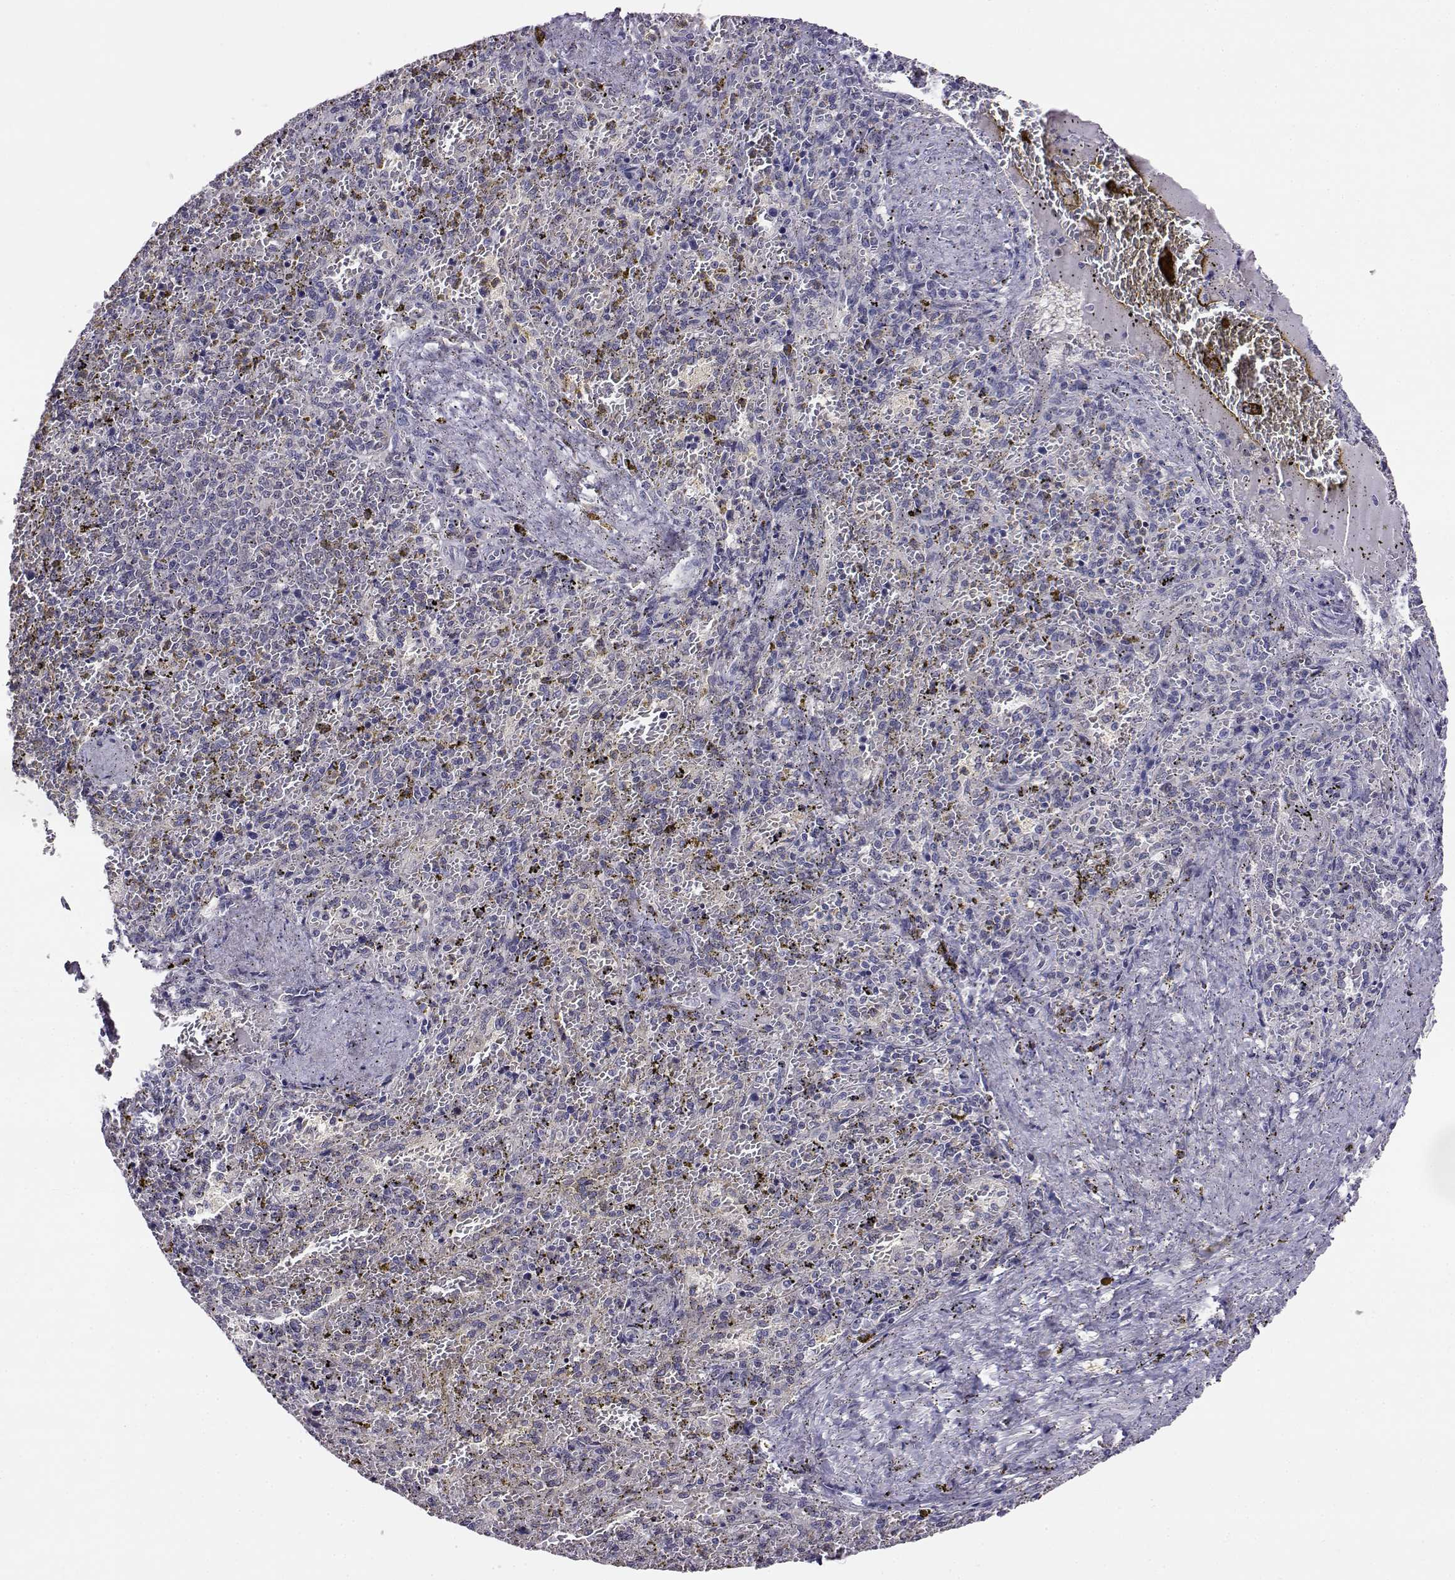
{"staining": {"intensity": "negative", "quantity": "none", "location": "none"}, "tissue": "spleen", "cell_type": "Cells in red pulp", "image_type": "normal", "snomed": [{"axis": "morphology", "description": "Normal tissue, NOS"}, {"axis": "topography", "description": "Spleen"}], "caption": "High power microscopy histopathology image of an immunohistochemistry (IHC) photomicrograph of benign spleen, revealing no significant expression in cells in red pulp. Brightfield microscopy of IHC stained with DAB (3,3'-diaminobenzidine) (brown) and hematoxylin (blue), captured at high magnification.", "gene": "AKR1B1", "patient": {"sex": "female", "age": 50}}